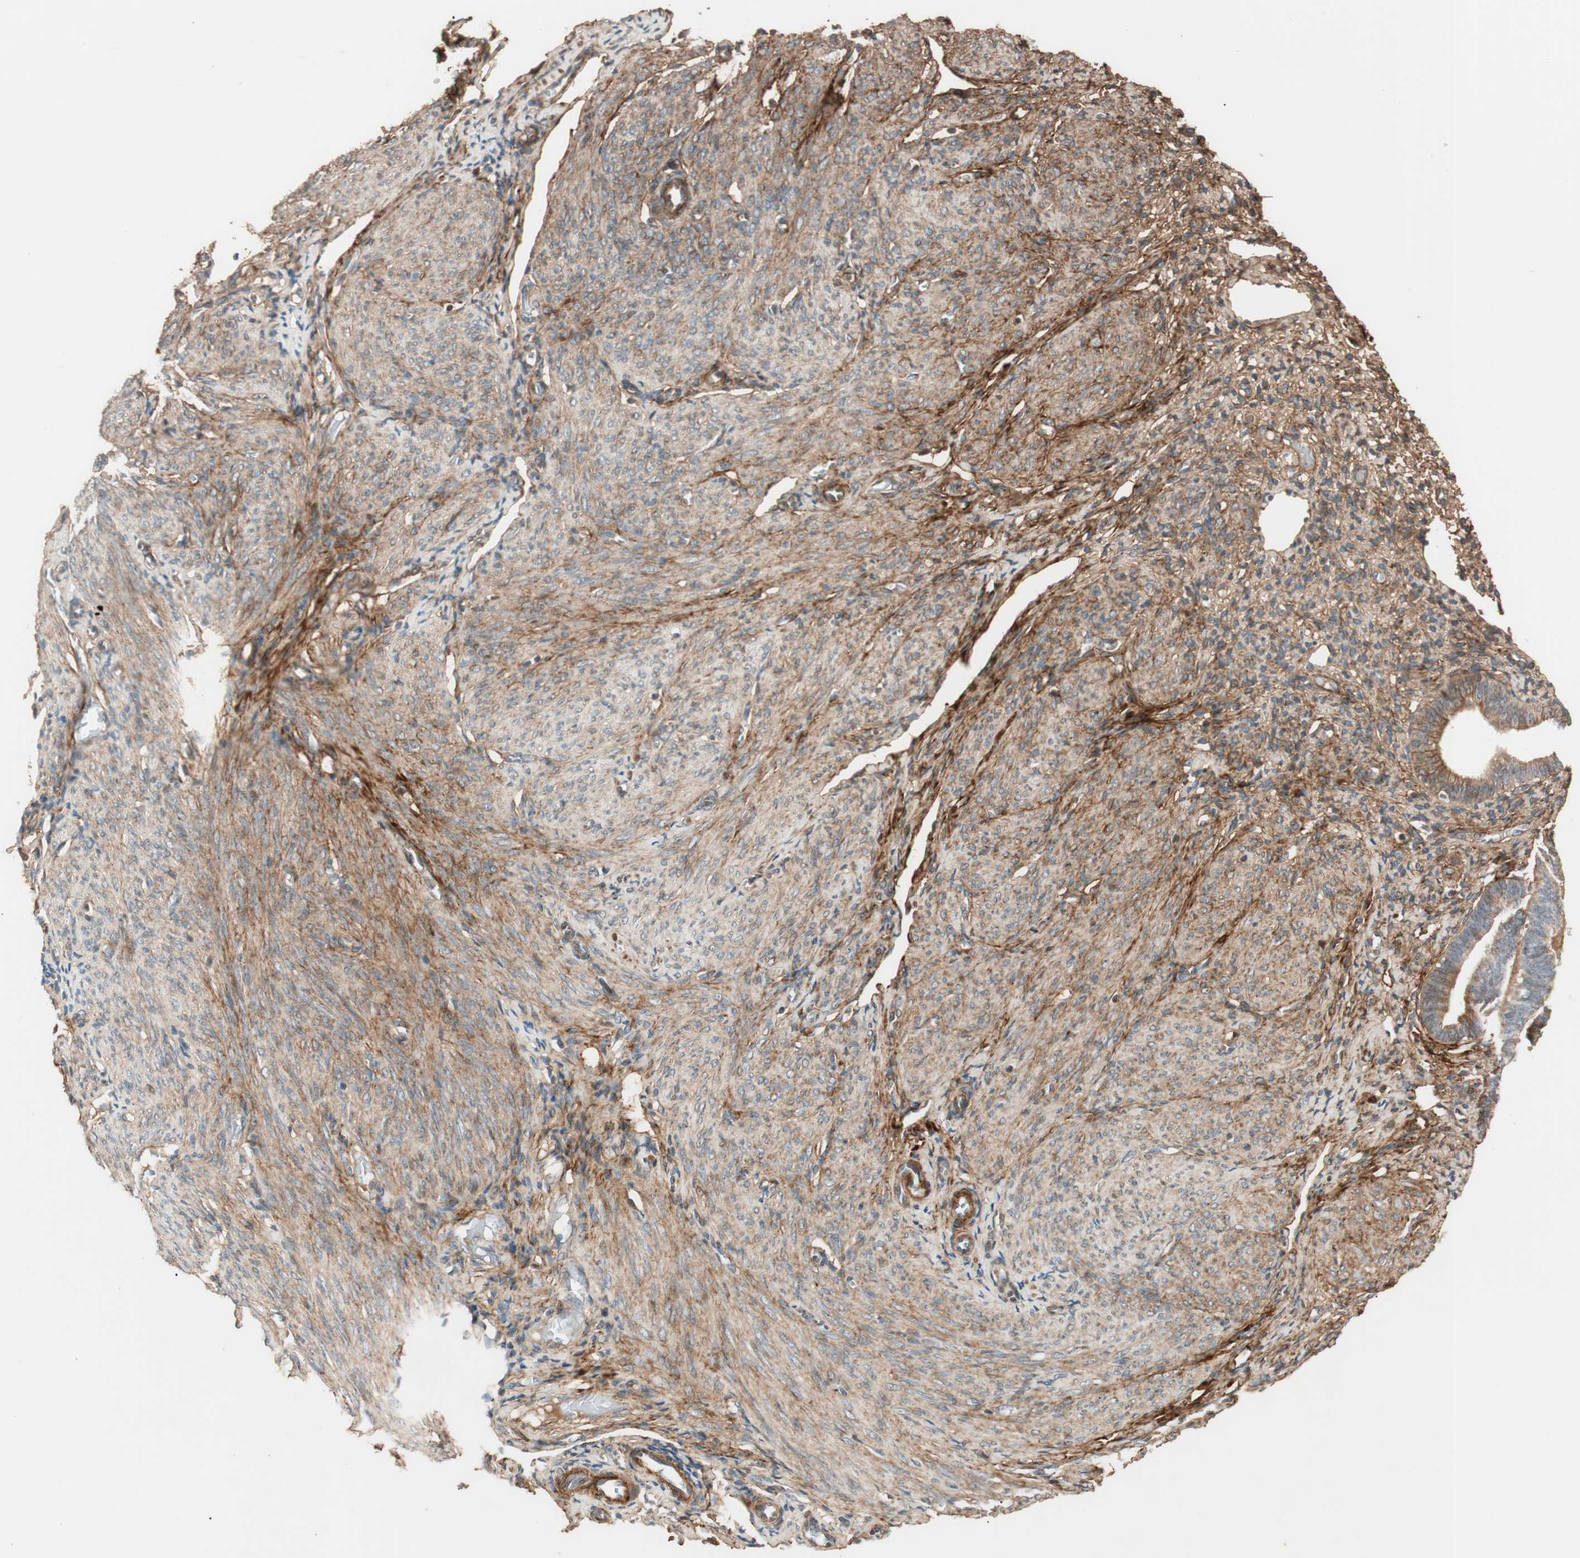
{"staining": {"intensity": "strong", "quantity": ">75%", "location": "cytoplasmic/membranous,nuclear"}, "tissue": "endometrium", "cell_type": "Cells in endometrial stroma", "image_type": "normal", "snomed": [{"axis": "morphology", "description": "Normal tissue, NOS"}, {"axis": "topography", "description": "Endometrium"}], "caption": "DAB (3,3'-diaminobenzidine) immunohistochemical staining of unremarkable endometrium displays strong cytoplasmic/membranous,nuclear protein expression in about >75% of cells in endometrial stroma.", "gene": "EPHA6", "patient": {"sex": "female", "age": 61}}